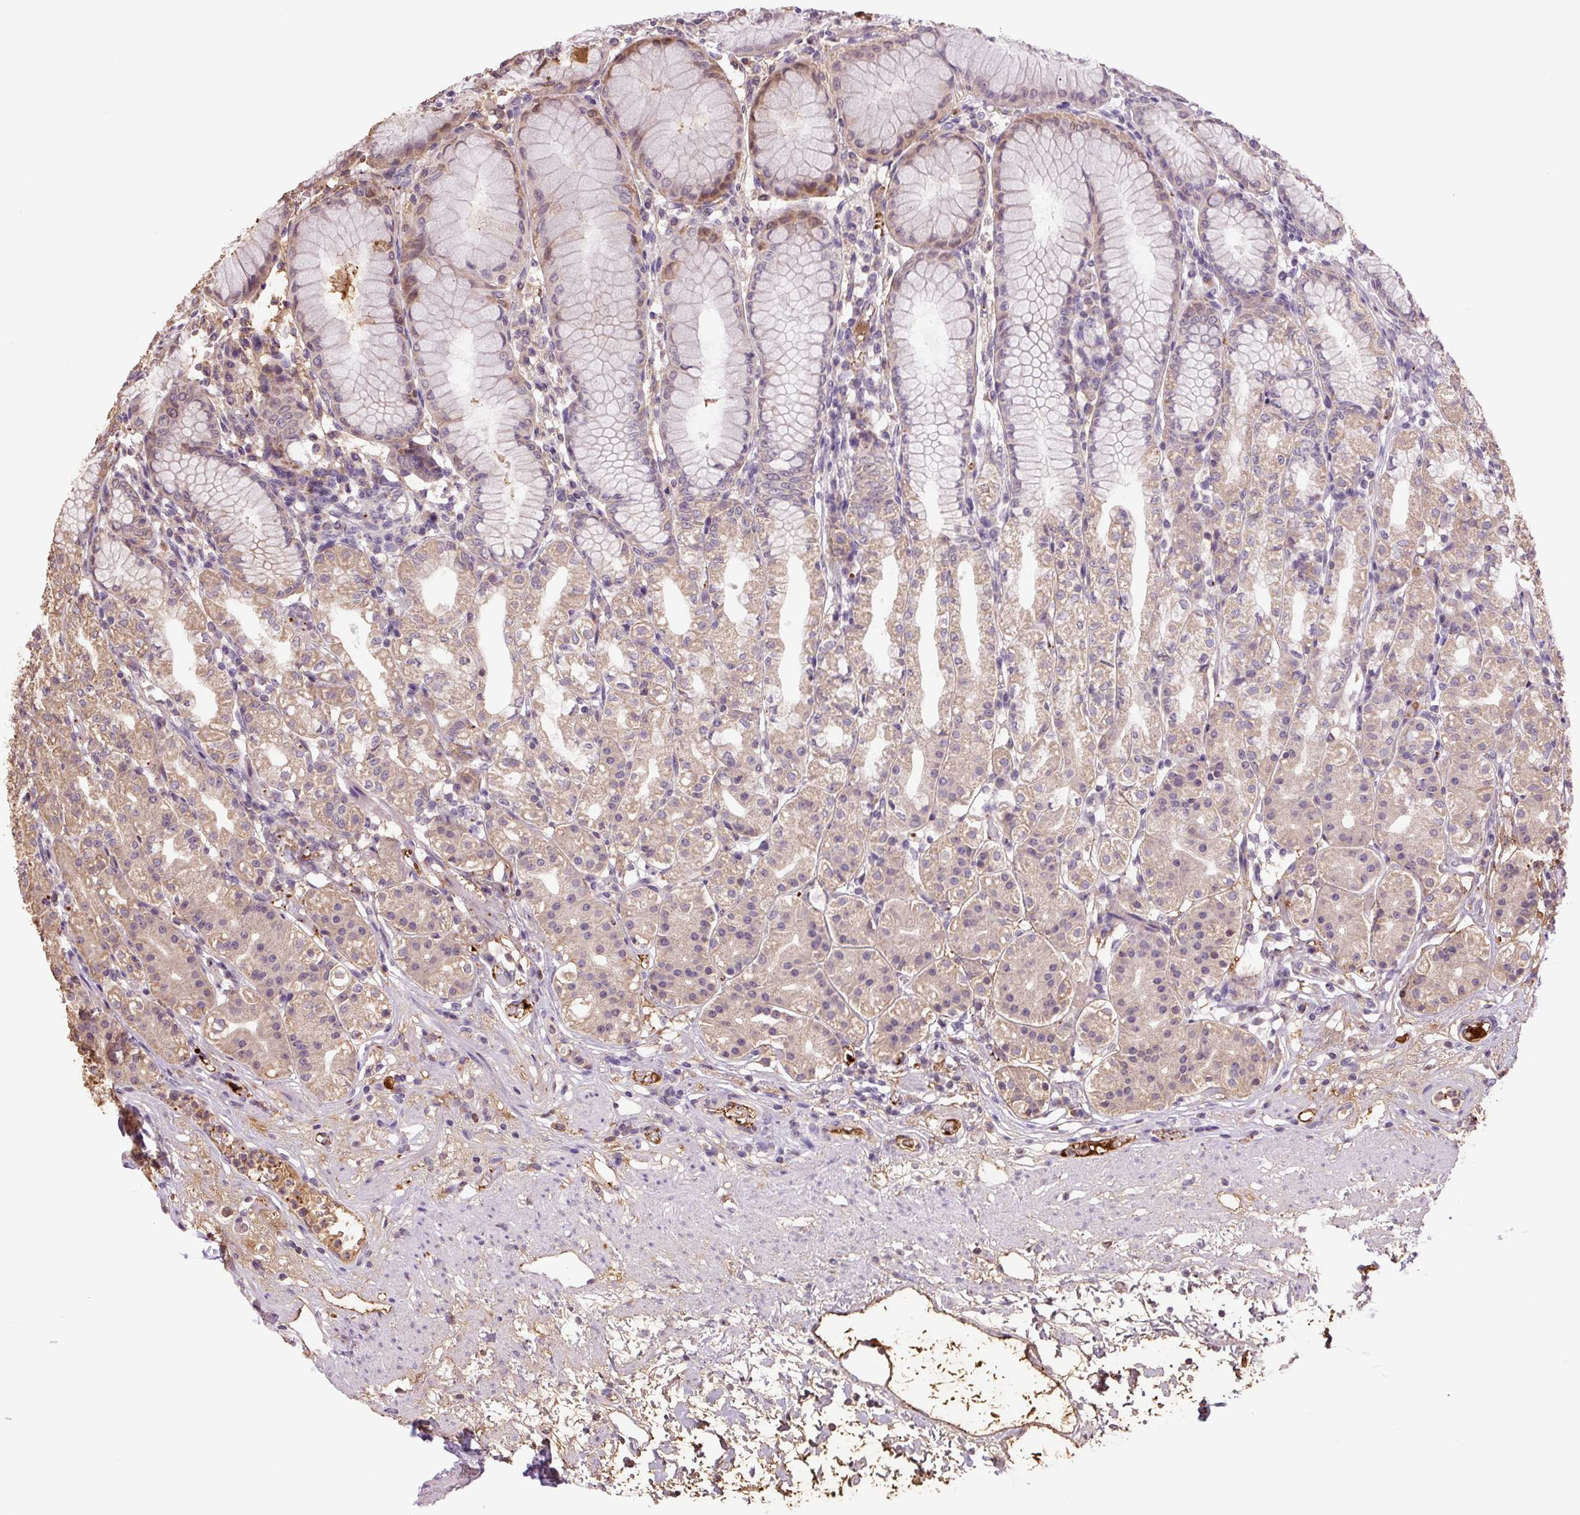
{"staining": {"intensity": "weak", "quantity": "25%-75%", "location": "cytoplasmic/membranous"}, "tissue": "stomach", "cell_type": "Glandular cells", "image_type": "normal", "snomed": [{"axis": "morphology", "description": "Normal tissue, NOS"}, {"axis": "topography", "description": "Stomach"}], "caption": "An immunohistochemistry (IHC) photomicrograph of benign tissue is shown. Protein staining in brown labels weak cytoplasmic/membranous positivity in stomach within glandular cells.", "gene": "TMEM160", "patient": {"sex": "female", "age": 57}}